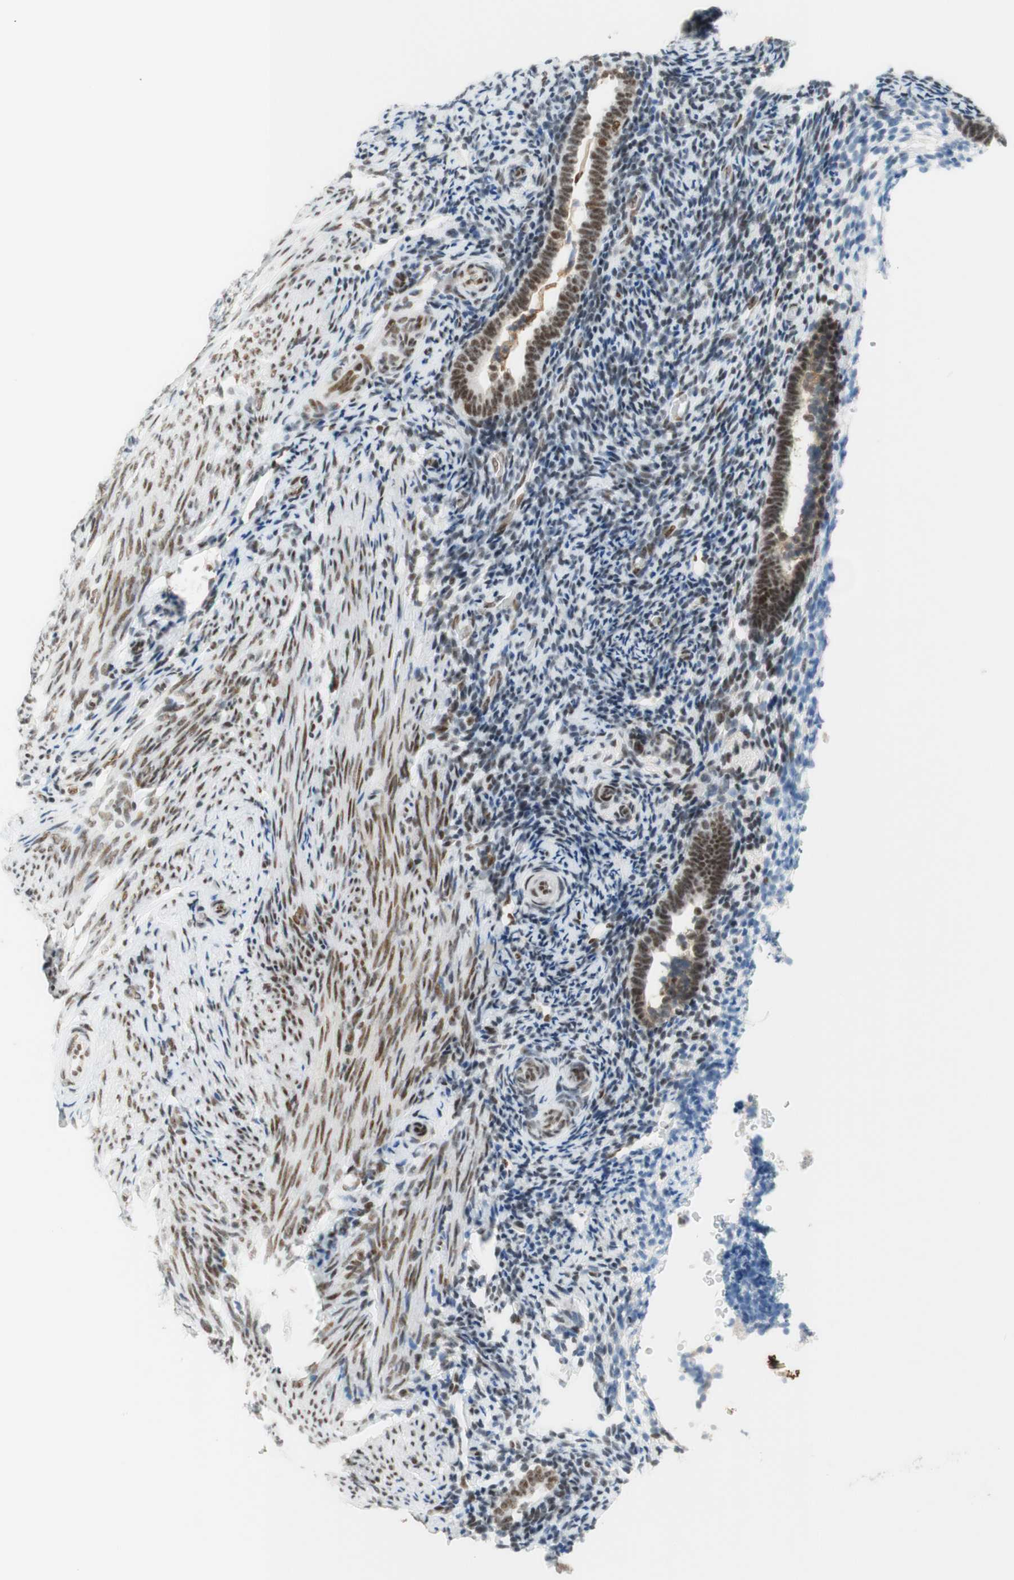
{"staining": {"intensity": "moderate", "quantity": "25%-75%", "location": "nuclear"}, "tissue": "endometrium", "cell_type": "Cells in endometrial stroma", "image_type": "normal", "snomed": [{"axis": "morphology", "description": "Normal tissue, NOS"}, {"axis": "topography", "description": "Endometrium"}], "caption": "The image displays staining of benign endometrium, revealing moderate nuclear protein staining (brown color) within cells in endometrial stroma. (brown staining indicates protein expression, while blue staining denotes nuclei).", "gene": "RNF20", "patient": {"sex": "female", "age": 51}}